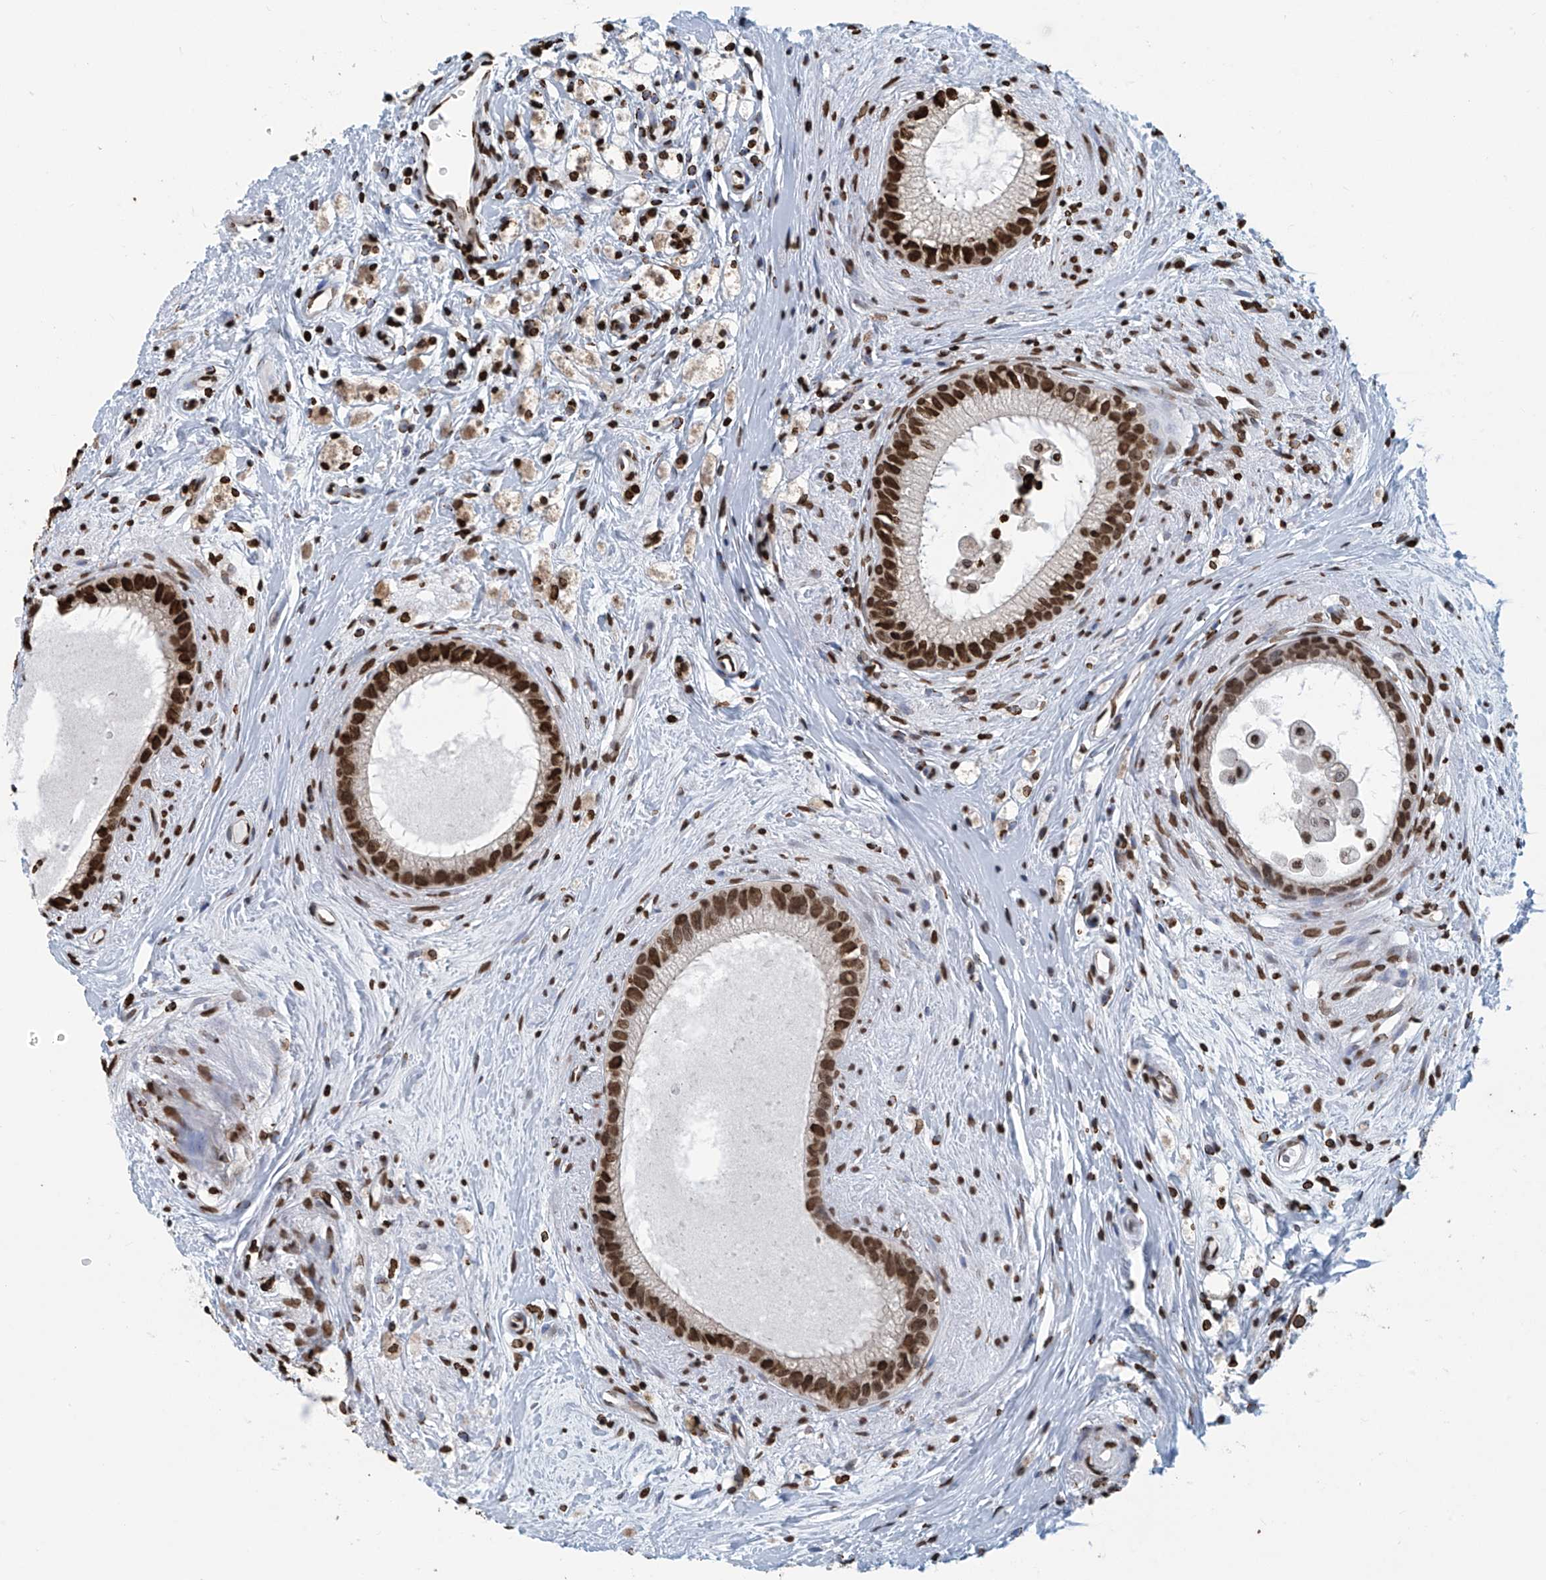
{"staining": {"intensity": "strong", "quantity": ">75%", "location": "nuclear"}, "tissue": "epididymis", "cell_type": "Glandular cells", "image_type": "normal", "snomed": [{"axis": "morphology", "description": "Normal tissue, NOS"}, {"axis": "topography", "description": "Epididymis"}], "caption": "High-magnification brightfield microscopy of benign epididymis stained with DAB (brown) and counterstained with hematoxylin (blue). glandular cells exhibit strong nuclear expression is seen in about>75% of cells. The protein is shown in brown color, while the nuclei are stained blue.", "gene": "DPPA2", "patient": {"sex": "male", "age": 80}}